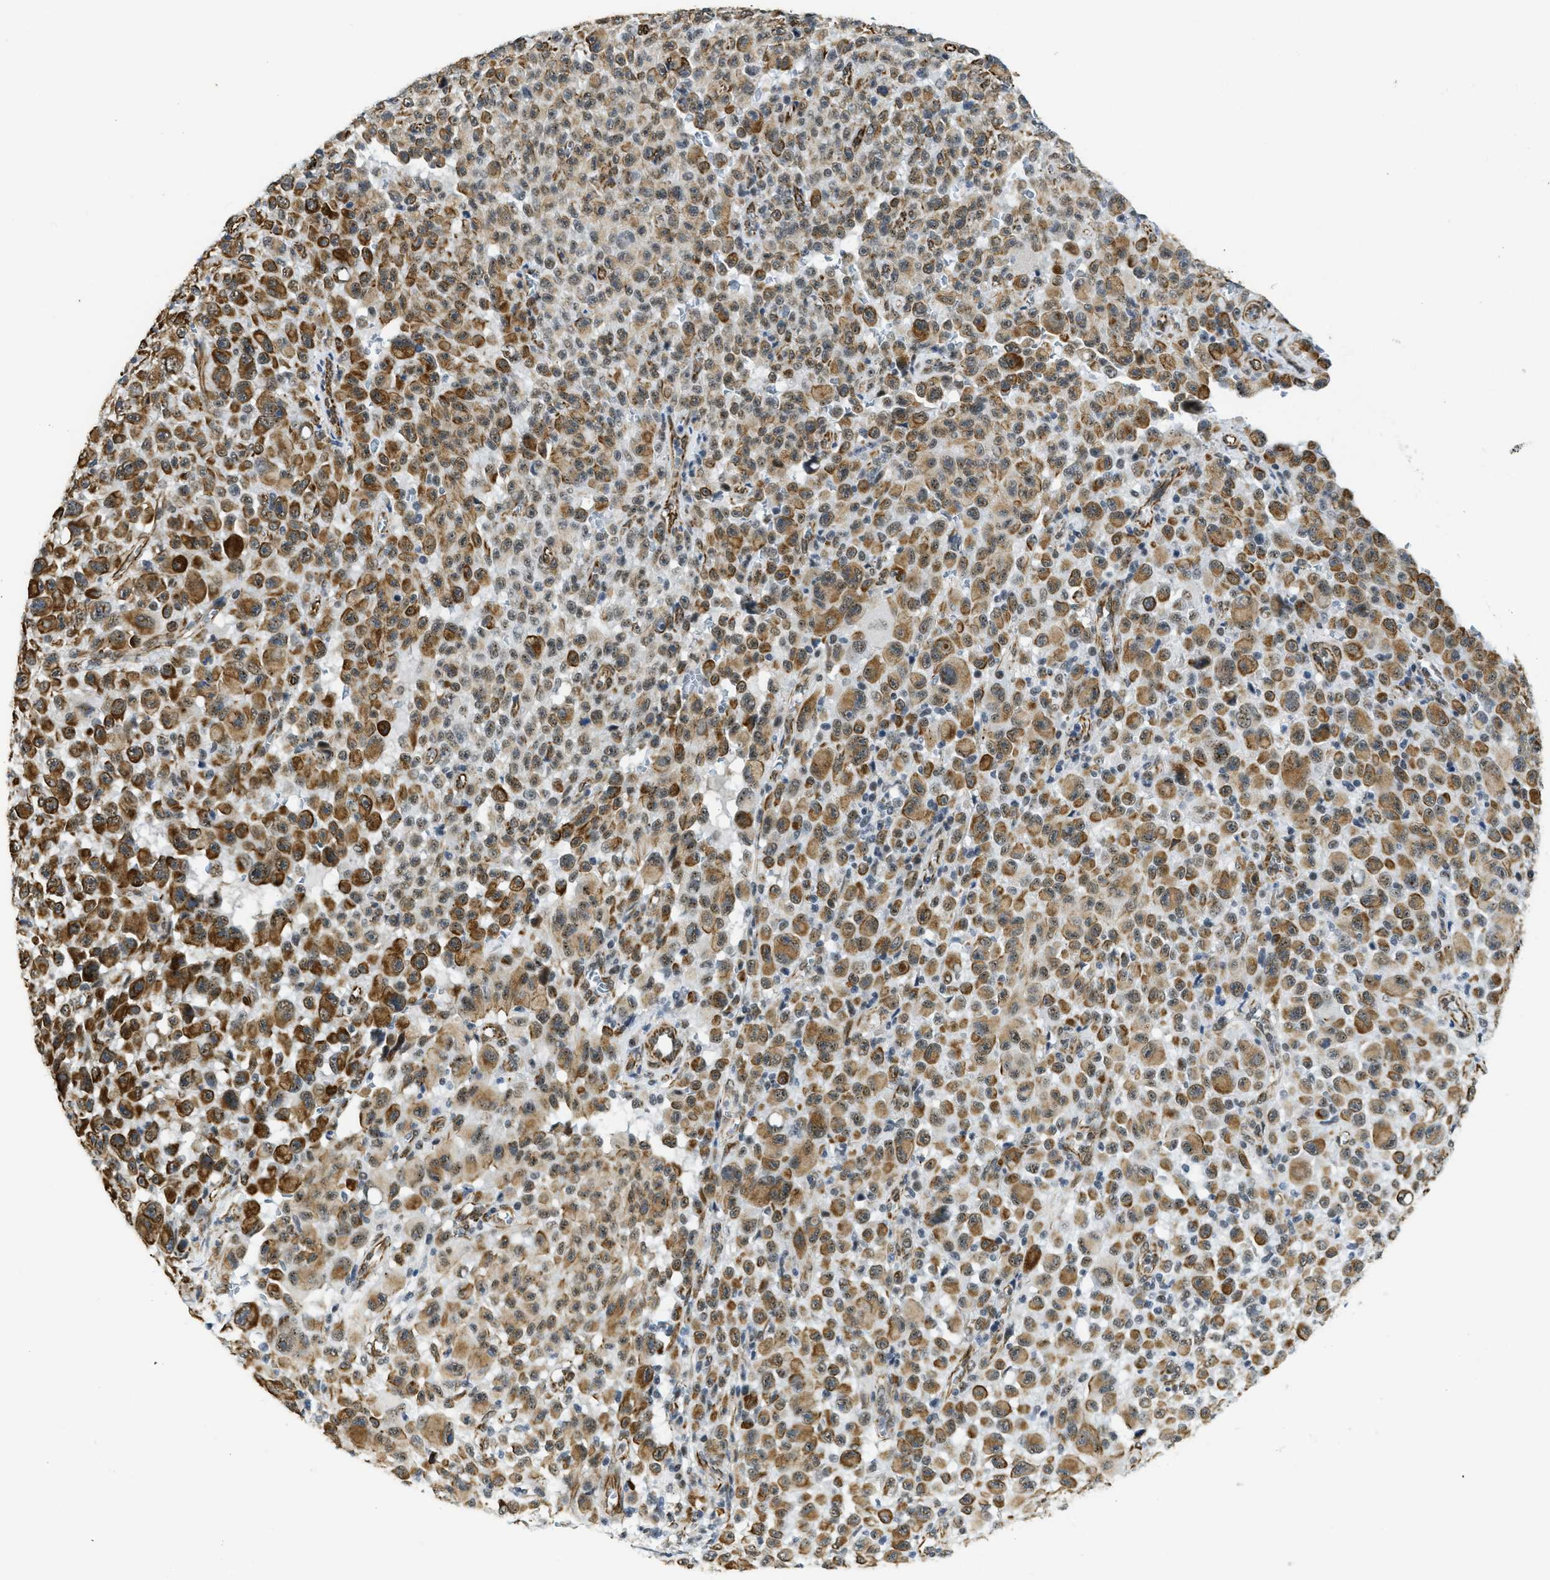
{"staining": {"intensity": "moderate", "quantity": ">75%", "location": "cytoplasmic/membranous"}, "tissue": "melanoma", "cell_type": "Tumor cells", "image_type": "cancer", "snomed": [{"axis": "morphology", "description": "Malignant melanoma, NOS"}, {"axis": "topography", "description": "Skin"}], "caption": "DAB immunohistochemical staining of human melanoma displays moderate cytoplasmic/membranous protein expression in about >75% of tumor cells.", "gene": "LRRC8B", "patient": {"sex": "female", "age": 82}}